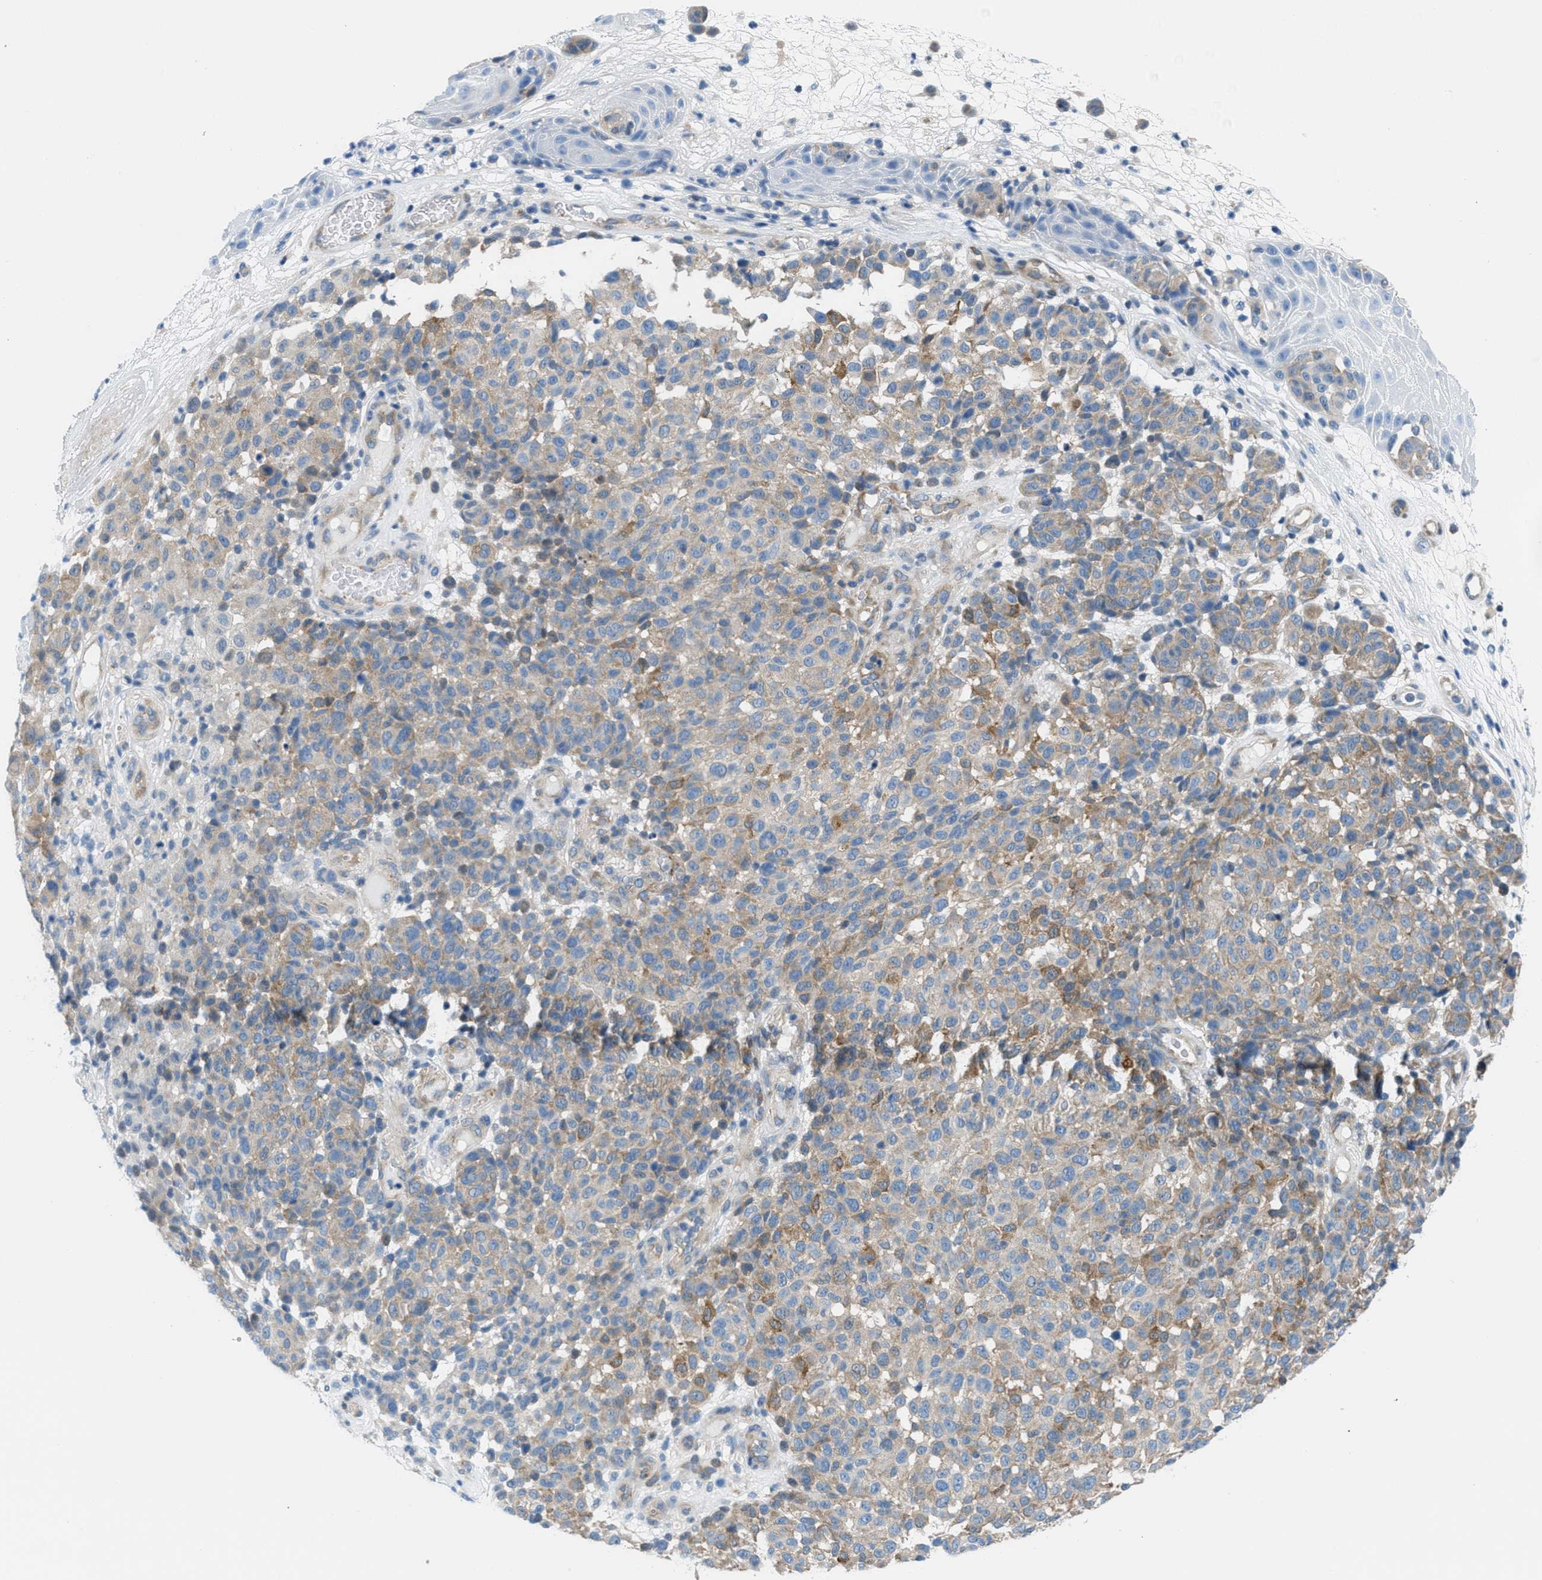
{"staining": {"intensity": "moderate", "quantity": "<25%", "location": "cytoplasmic/membranous"}, "tissue": "melanoma", "cell_type": "Tumor cells", "image_type": "cancer", "snomed": [{"axis": "morphology", "description": "Malignant melanoma, Metastatic site"}, {"axis": "topography", "description": "Skin"}], "caption": "Protein staining demonstrates moderate cytoplasmic/membranous expression in about <25% of tumor cells in melanoma. Nuclei are stained in blue.", "gene": "MAPRE2", "patient": {"sex": "female", "age": 74}}